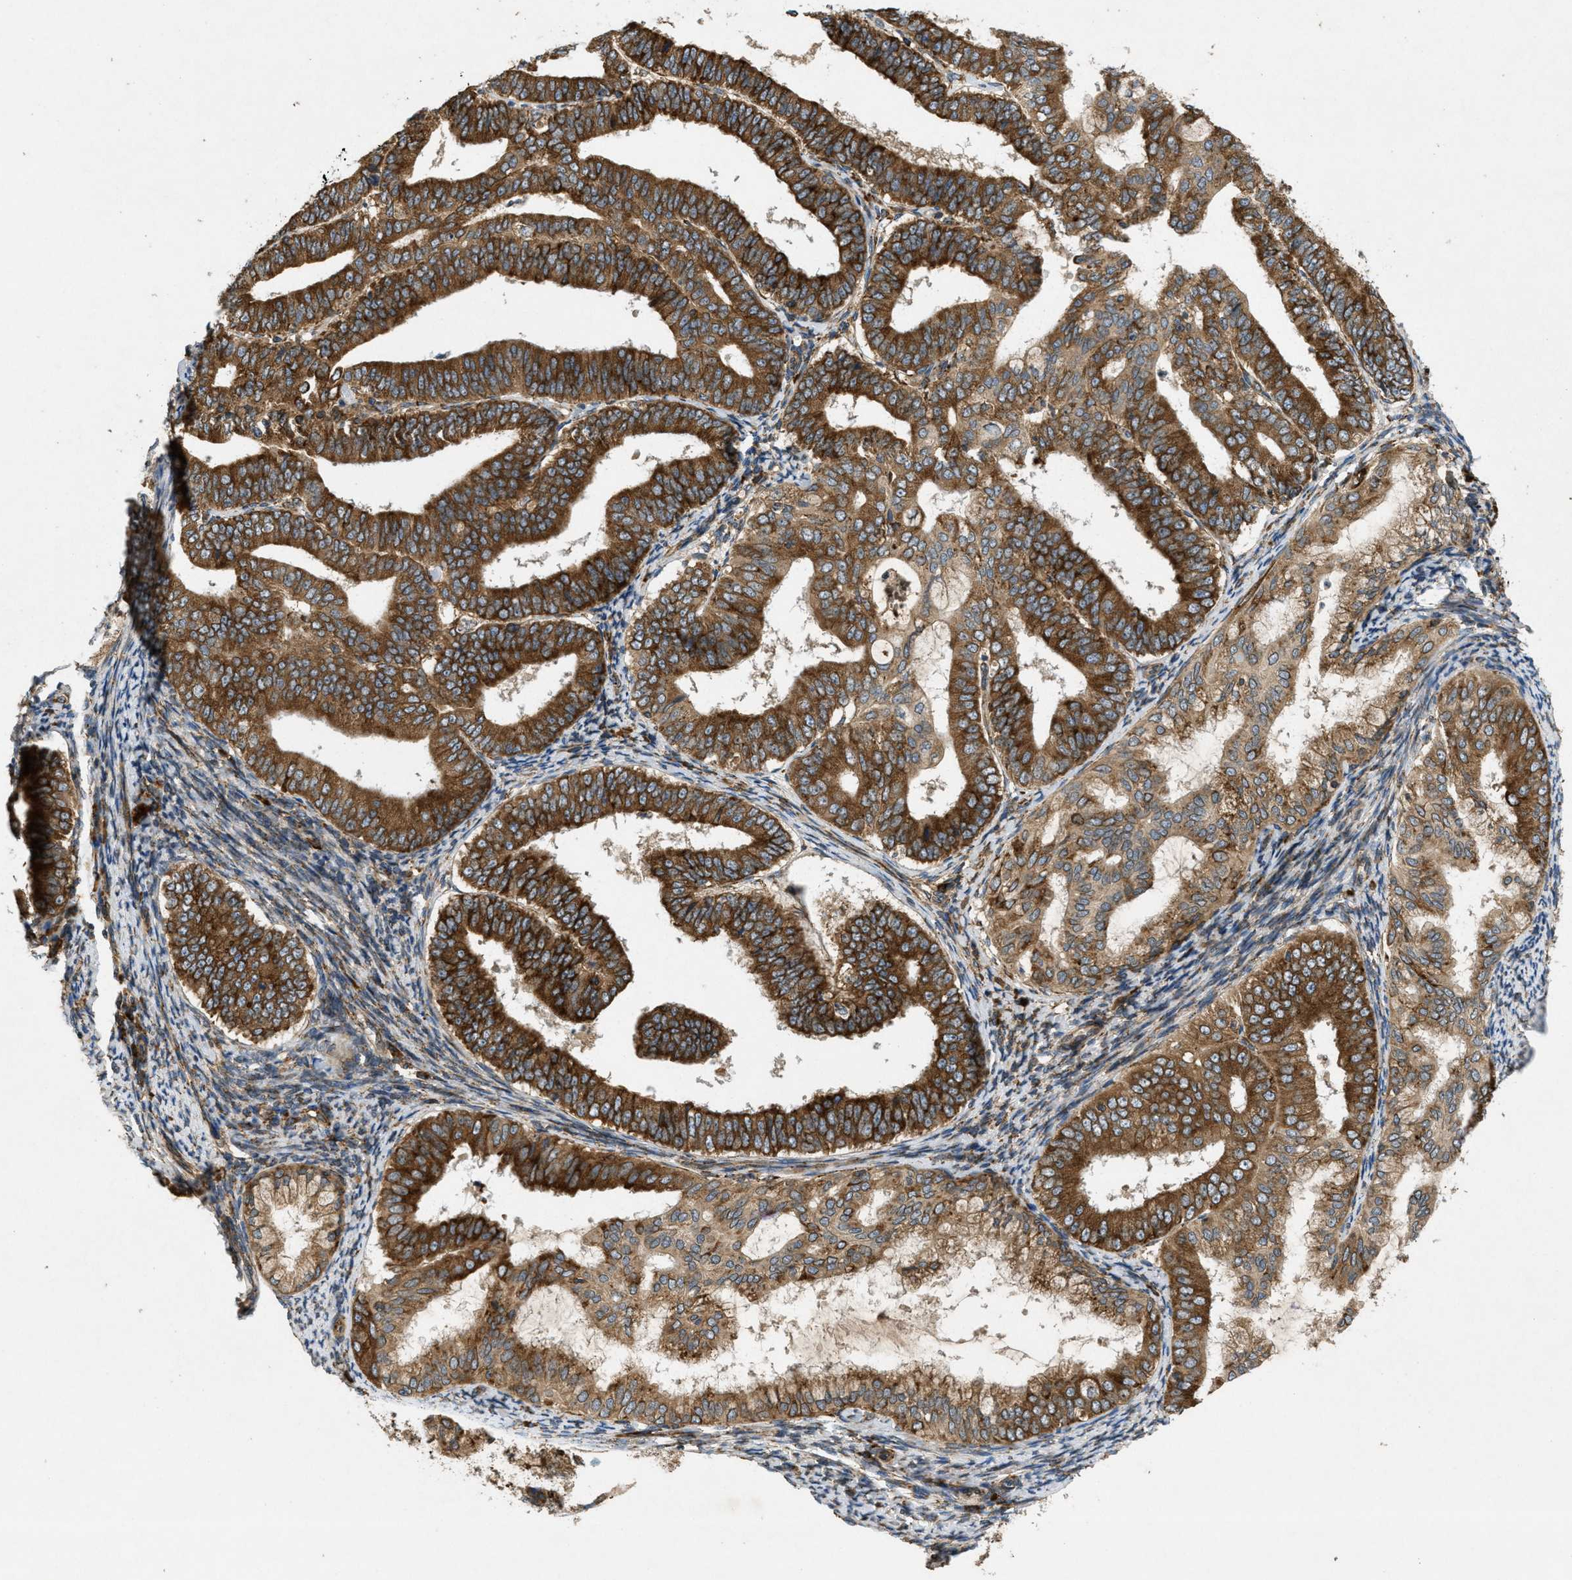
{"staining": {"intensity": "strong", "quantity": ">75%", "location": "cytoplasmic/membranous"}, "tissue": "endometrial cancer", "cell_type": "Tumor cells", "image_type": "cancer", "snomed": [{"axis": "morphology", "description": "Adenocarcinoma, NOS"}, {"axis": "topography", "description": "Endometrium"}], "caption": "High-magnification brightfield microscopy of endometrial cancer (adenocarcinoma) stained with DAB (3,3'-diaminobenzidine) (brown) and counterstained with hematoxylin (blue). tumor cells exhibit strong cytoplasmic/membranous positivity is identified in about>75% of cells. The protein of interest is stained brown, and the nuclei are stained in blue (DAB (3,3'-diaminobenzidine) IHC with brightfield microscopy, high magnification).", "gene": "PCDH18", "patient": {"sex": "female", "age": 63}}